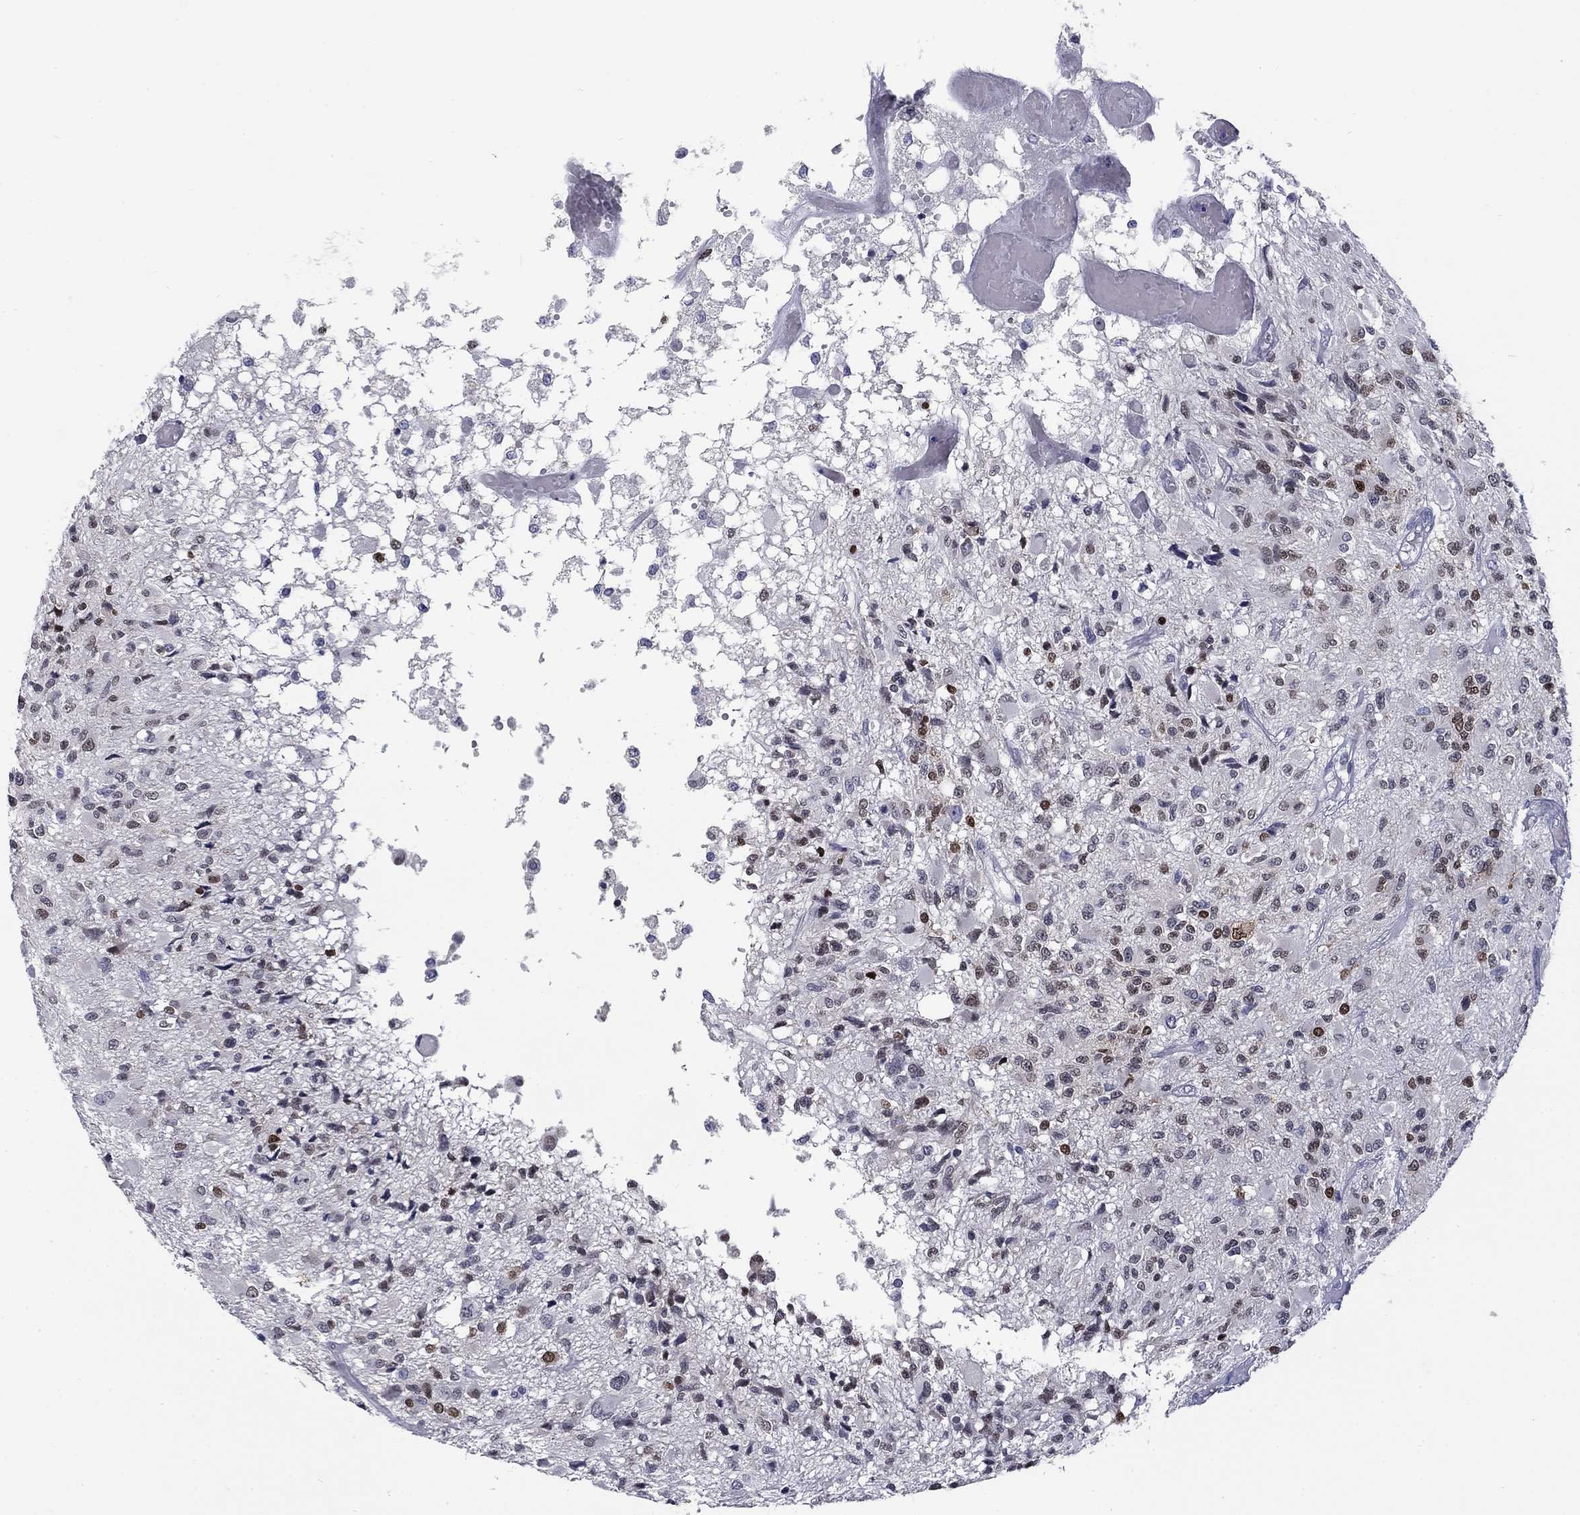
{"staining": {"intensity": "moderate", "quantity": "<25%", "location": "nuclear"}, "tissue": "glioma", "cell_type": "Tumor cells", "image_type": "cancer", "snomed": [{"axis": "morphology", "description": "Glioma, malignant, High grade"}, {"axis": "topography", "description": "Brain"}], "caption": "Immunohistochemical staining of human high-grade glioma (malignant) exhibits low levels of moderate nuclear protein staining in approximately <25% of tumor cells.", "gene": "ELAVL4", "patient": {"sex": "female", "age": 63}}